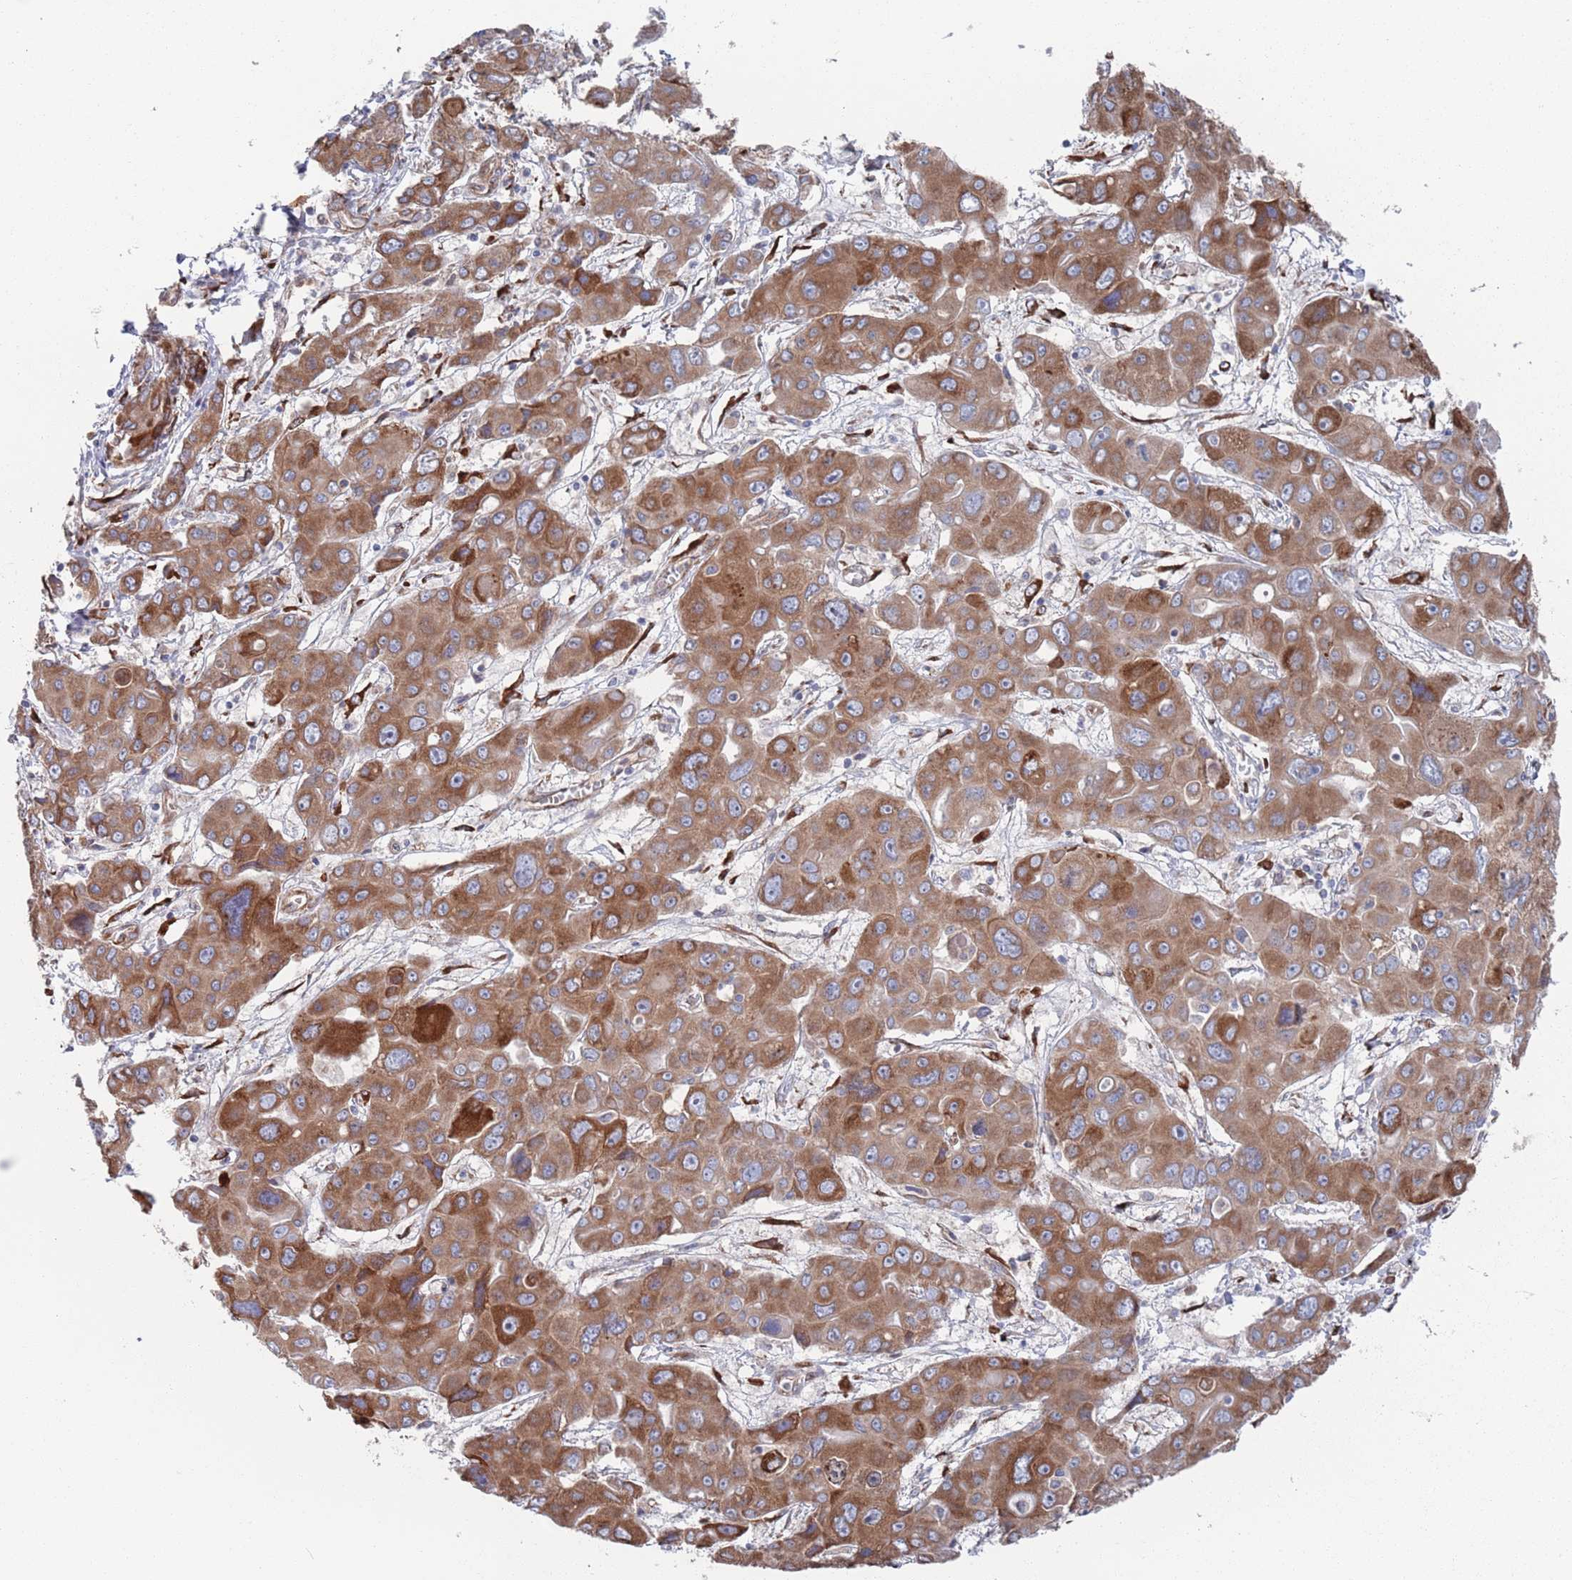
{"staining": {"intensity": "moderate", "quantity": ">75%", "location": "cytoplasmic/membranous"}, "tissue": "liver cancer", "cell_type": "Tumor cells", "image_type": "cancer", "snomed": [{"axis": "morphology", "description": "Cholangiocarcinoma"}, {"axis": "topography", "description": "Liver"}], "caption": "This is an image of immunohistochemistry staining of cholangiocarcinoma (liver), which shows moderate expression in the cytoplasmic/membranous of tumor cells.", "gene": "CCDC106", "patient": {"sex": "male", "age": 67}}